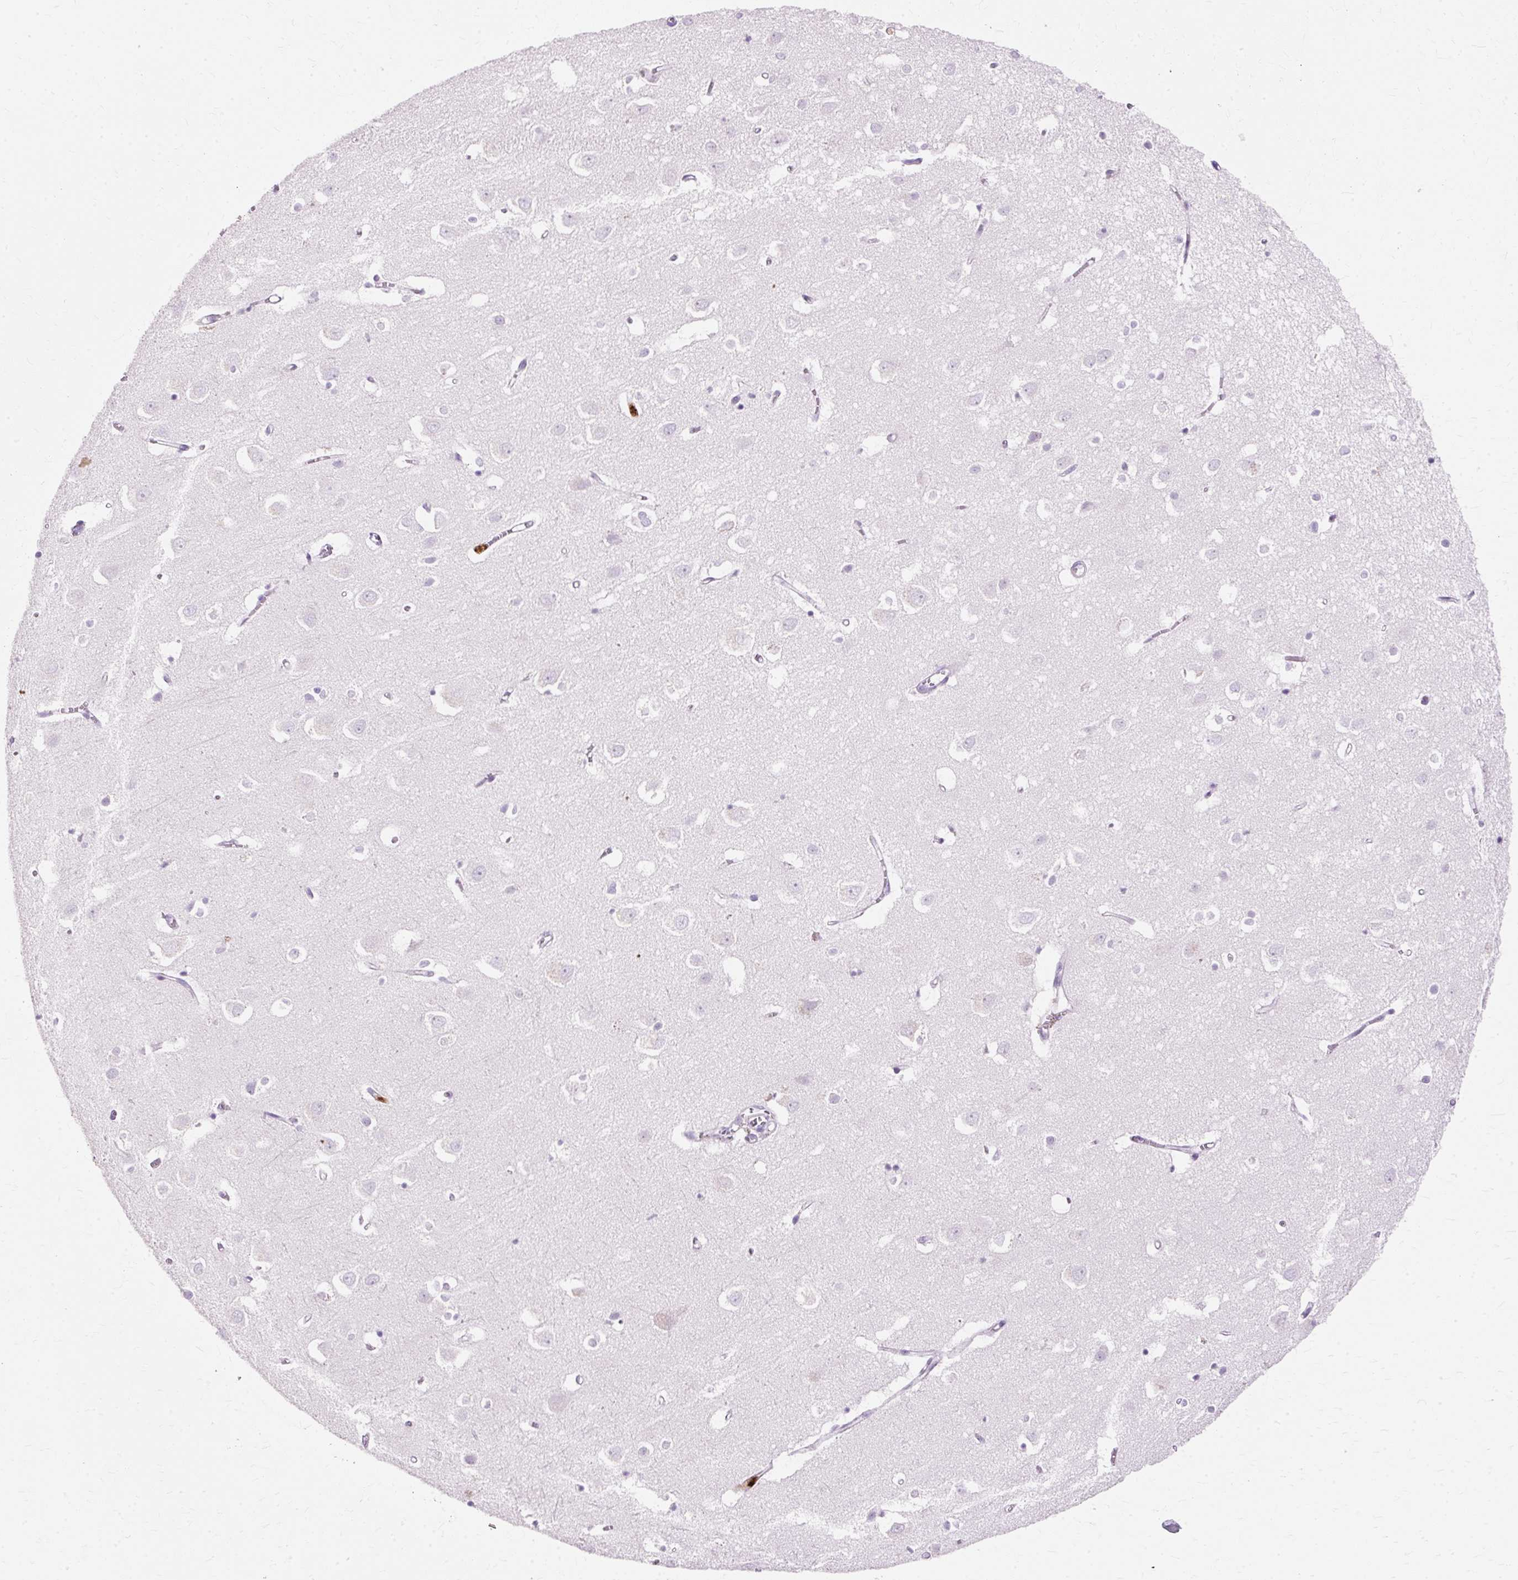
{"staining": {"intensity": "negative", "quantity": "none", "location": "none"}, "tissue": "cerebral cortex", "cell_type": "Endothelial cells", "image_type": "normal", "snomed": [{"axis": "morphology", "description": "Normal tissue, NOS"}, {"axis": "topography", "description": "Cerebral cortex"}], "caption": "An immunohistochemistry micrograph of unremarkable cerebral cortex is shown. There is no staining in endothelial cells of cerebral cortex. (DAB (3,3'-diaminobenzidine) immunohistochemistry (IHC) with hematoxylin counter stain).", "gene": "DEFA1B", "patient": {"sex": "male", "age": 70}}